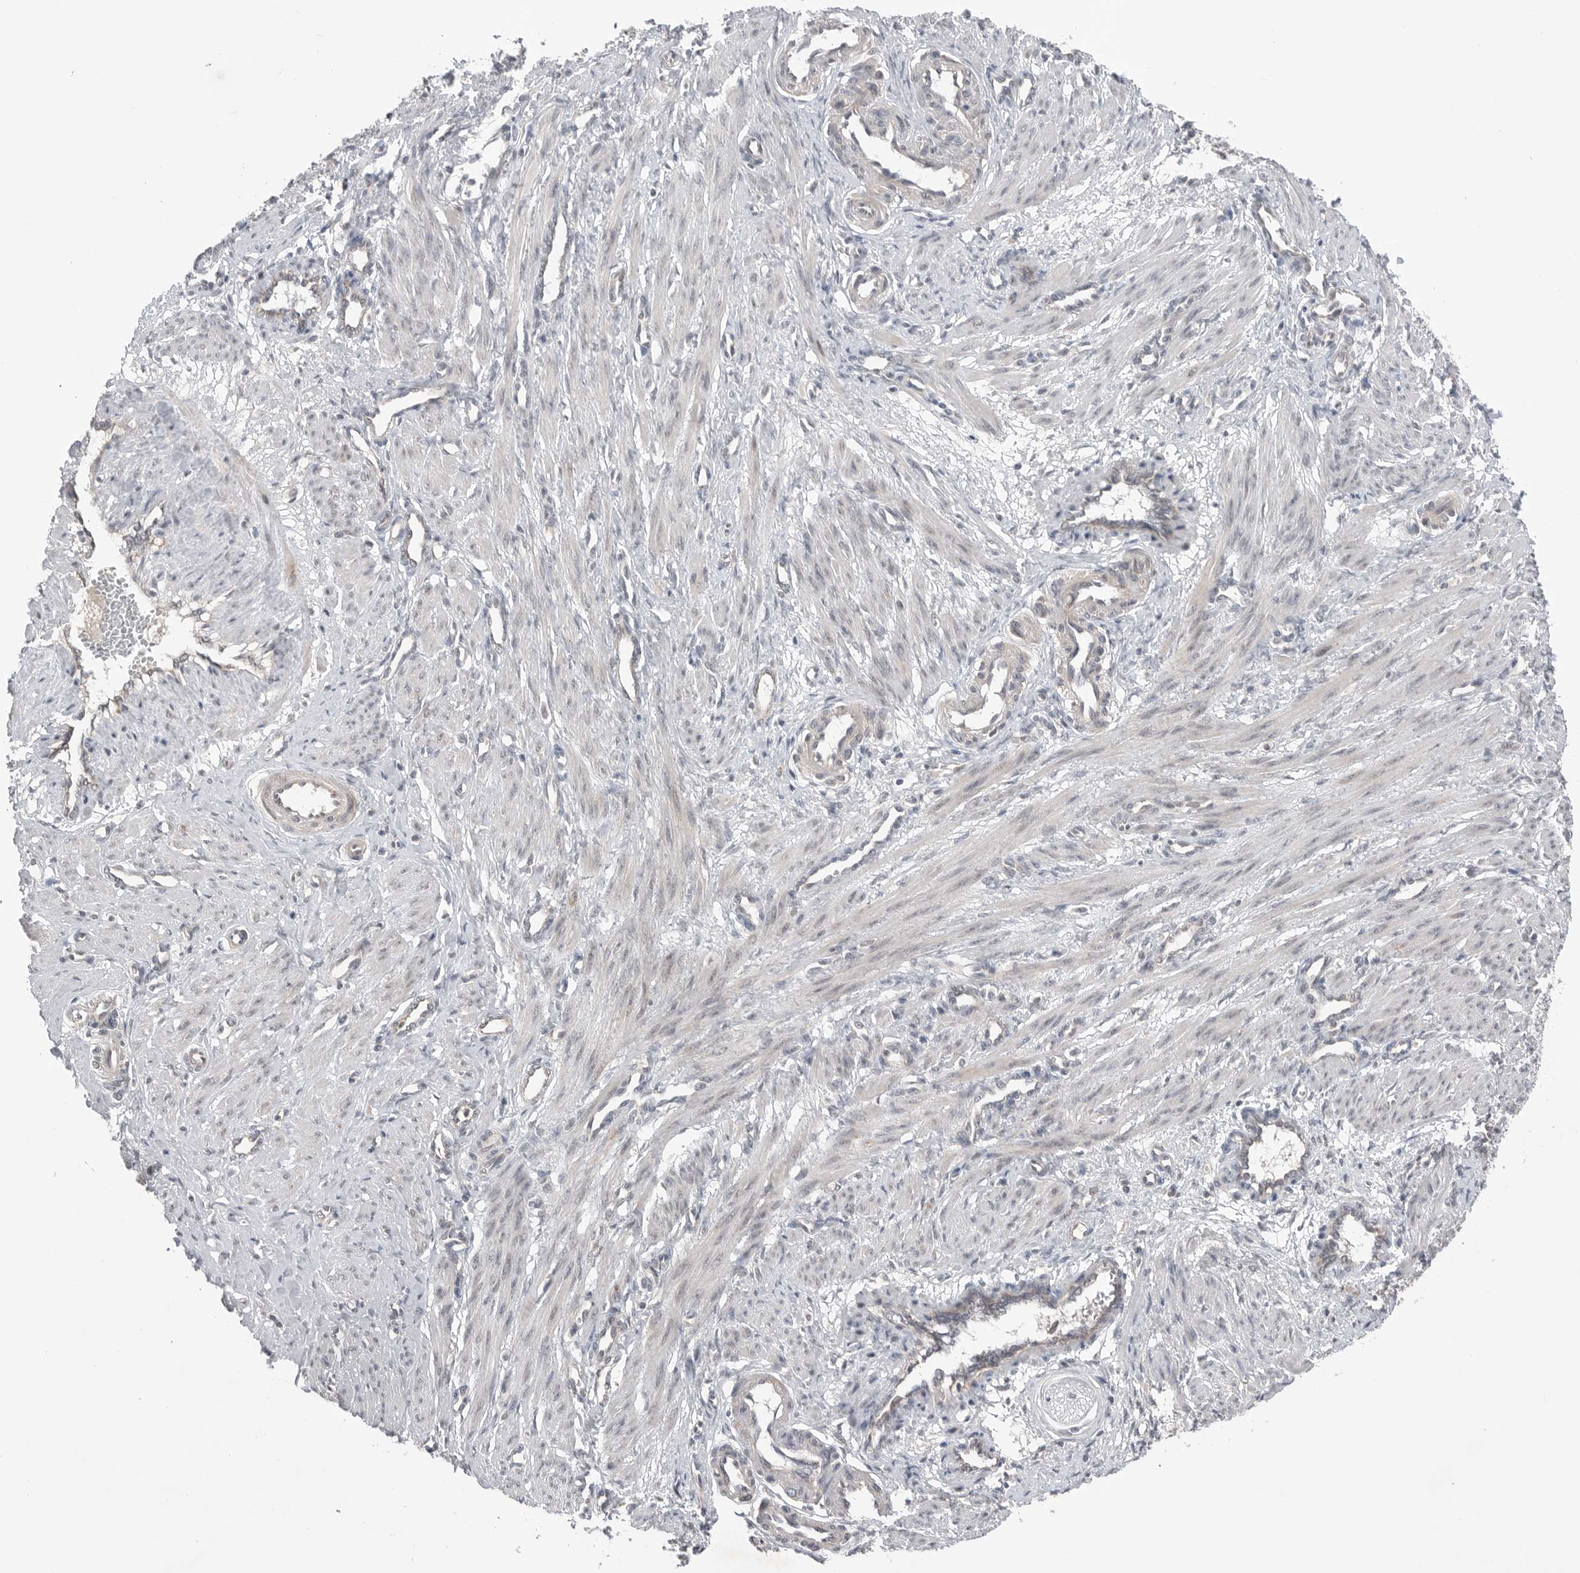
{"staining": {"intensity": "negative", "quantity": "none", "location": "none"}, "tissue": "smooth muscle", "cell_type": "Smooth muscle cells", "image_type": "normal", "snomed": [{"axis": "morphology", "description": "Normal tissue, NOS"}, {"axis": "topography", "description": "Endometrium"}], "caption": "Histopathology image shows no significant protein expression in smooth muscle cells of normal smooth muscle.", "gene": "NTAQ1", "patient": {"sex": "female", "age": 33}}